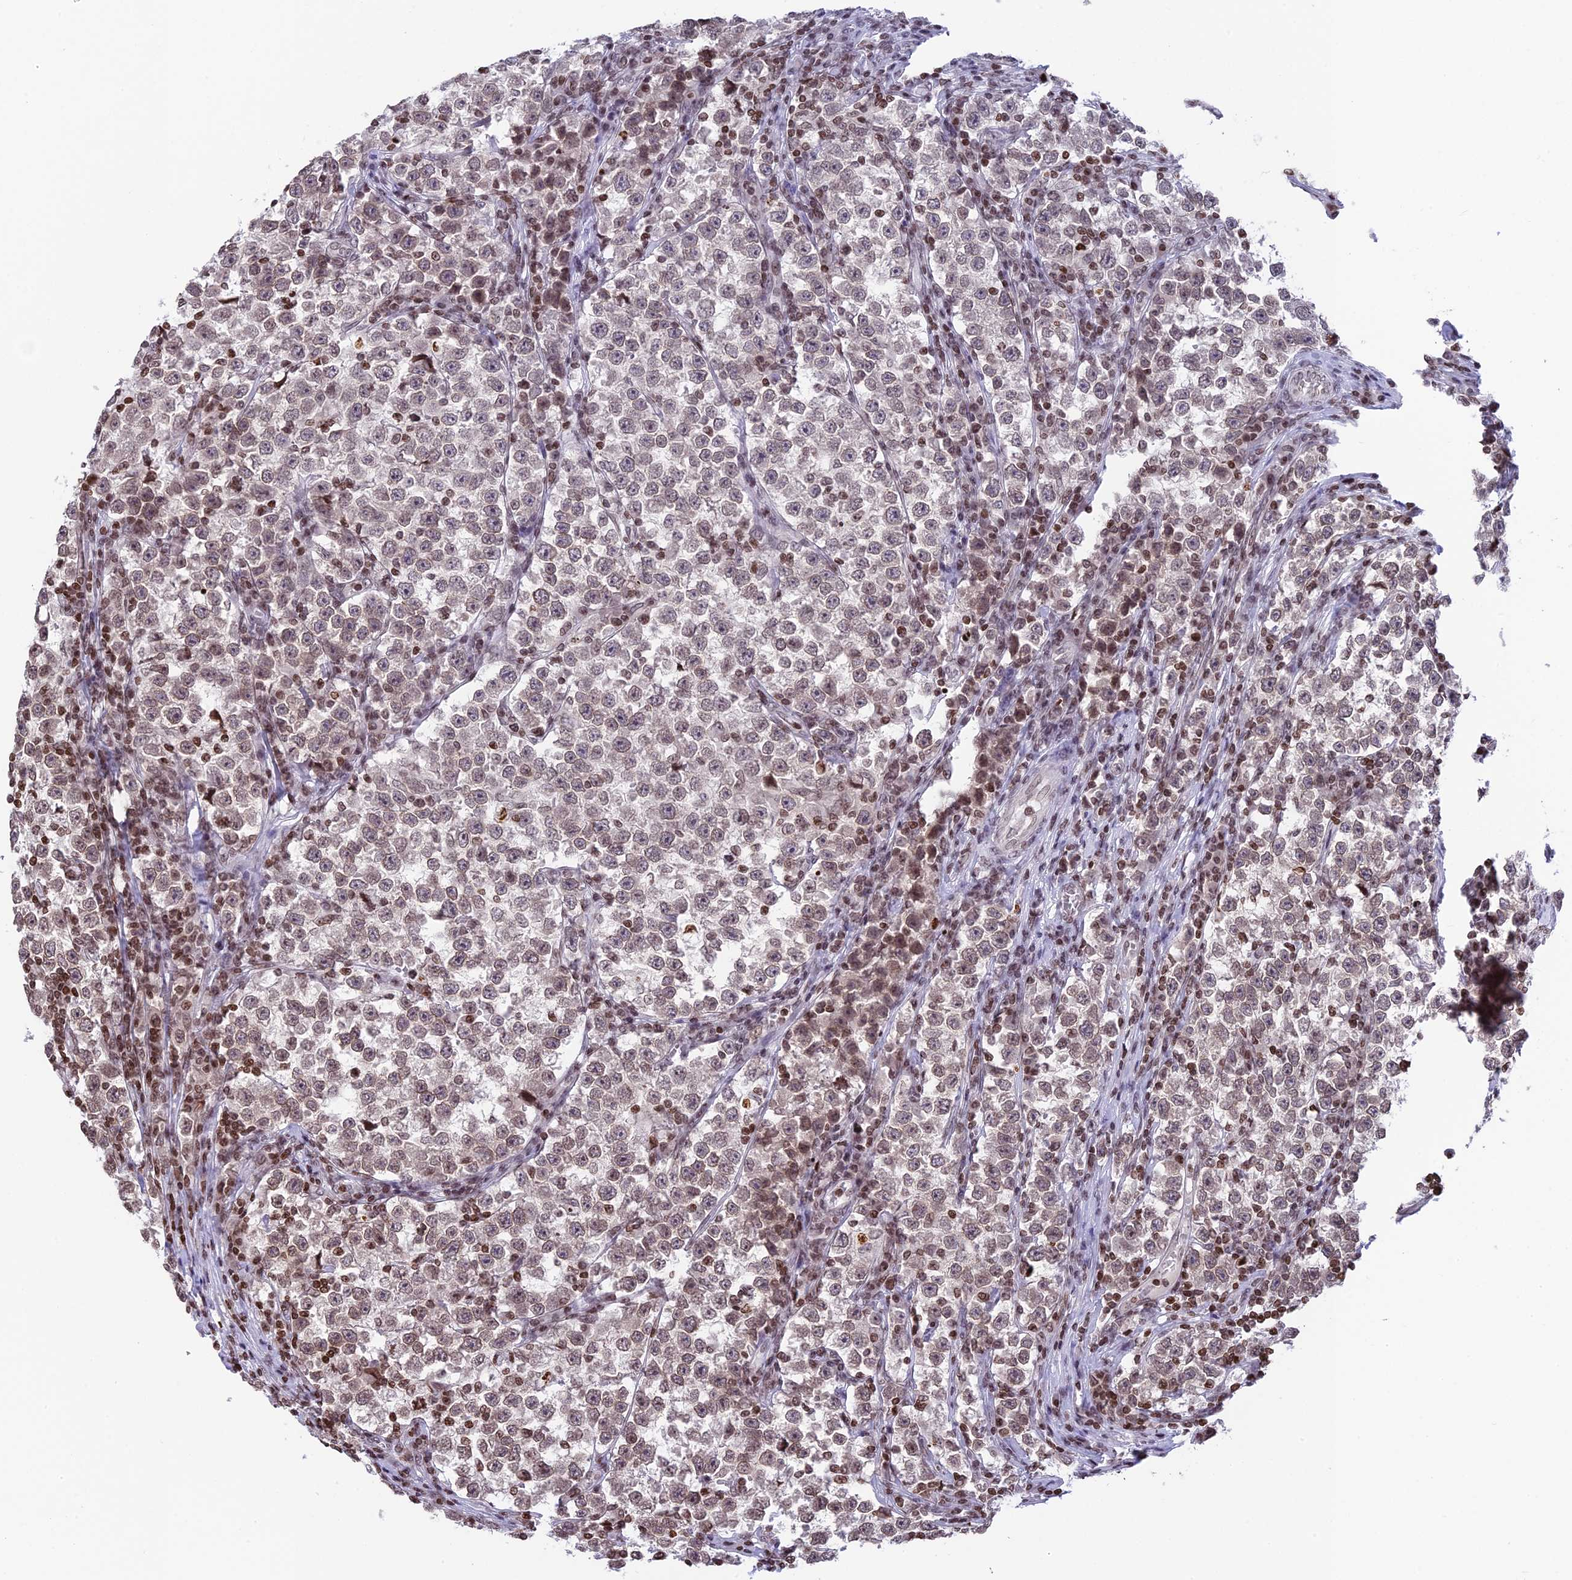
{"staining": {"intensity": "weak", "quantity": ">75%", "location": "nuclear"}, "tissue": "testis cancer", "cell_type": "Tumor cells", "image_type": "cancer", "snomed": [{"axis": "morphology", "description": "Normal tissue, NOS"}, {"axis": "morphology", "description": "Seminoma, NOS"}, {"axis": "topography", "description": "Testis"}], "caption": "Approximately >75% of tumor cells in testis seminoma demonstrate weak nuclear protein positivity as visualized by brown immunohistochemical staining.", "gene": "TET2", "patient": {"sex": "male", "age": 43}}